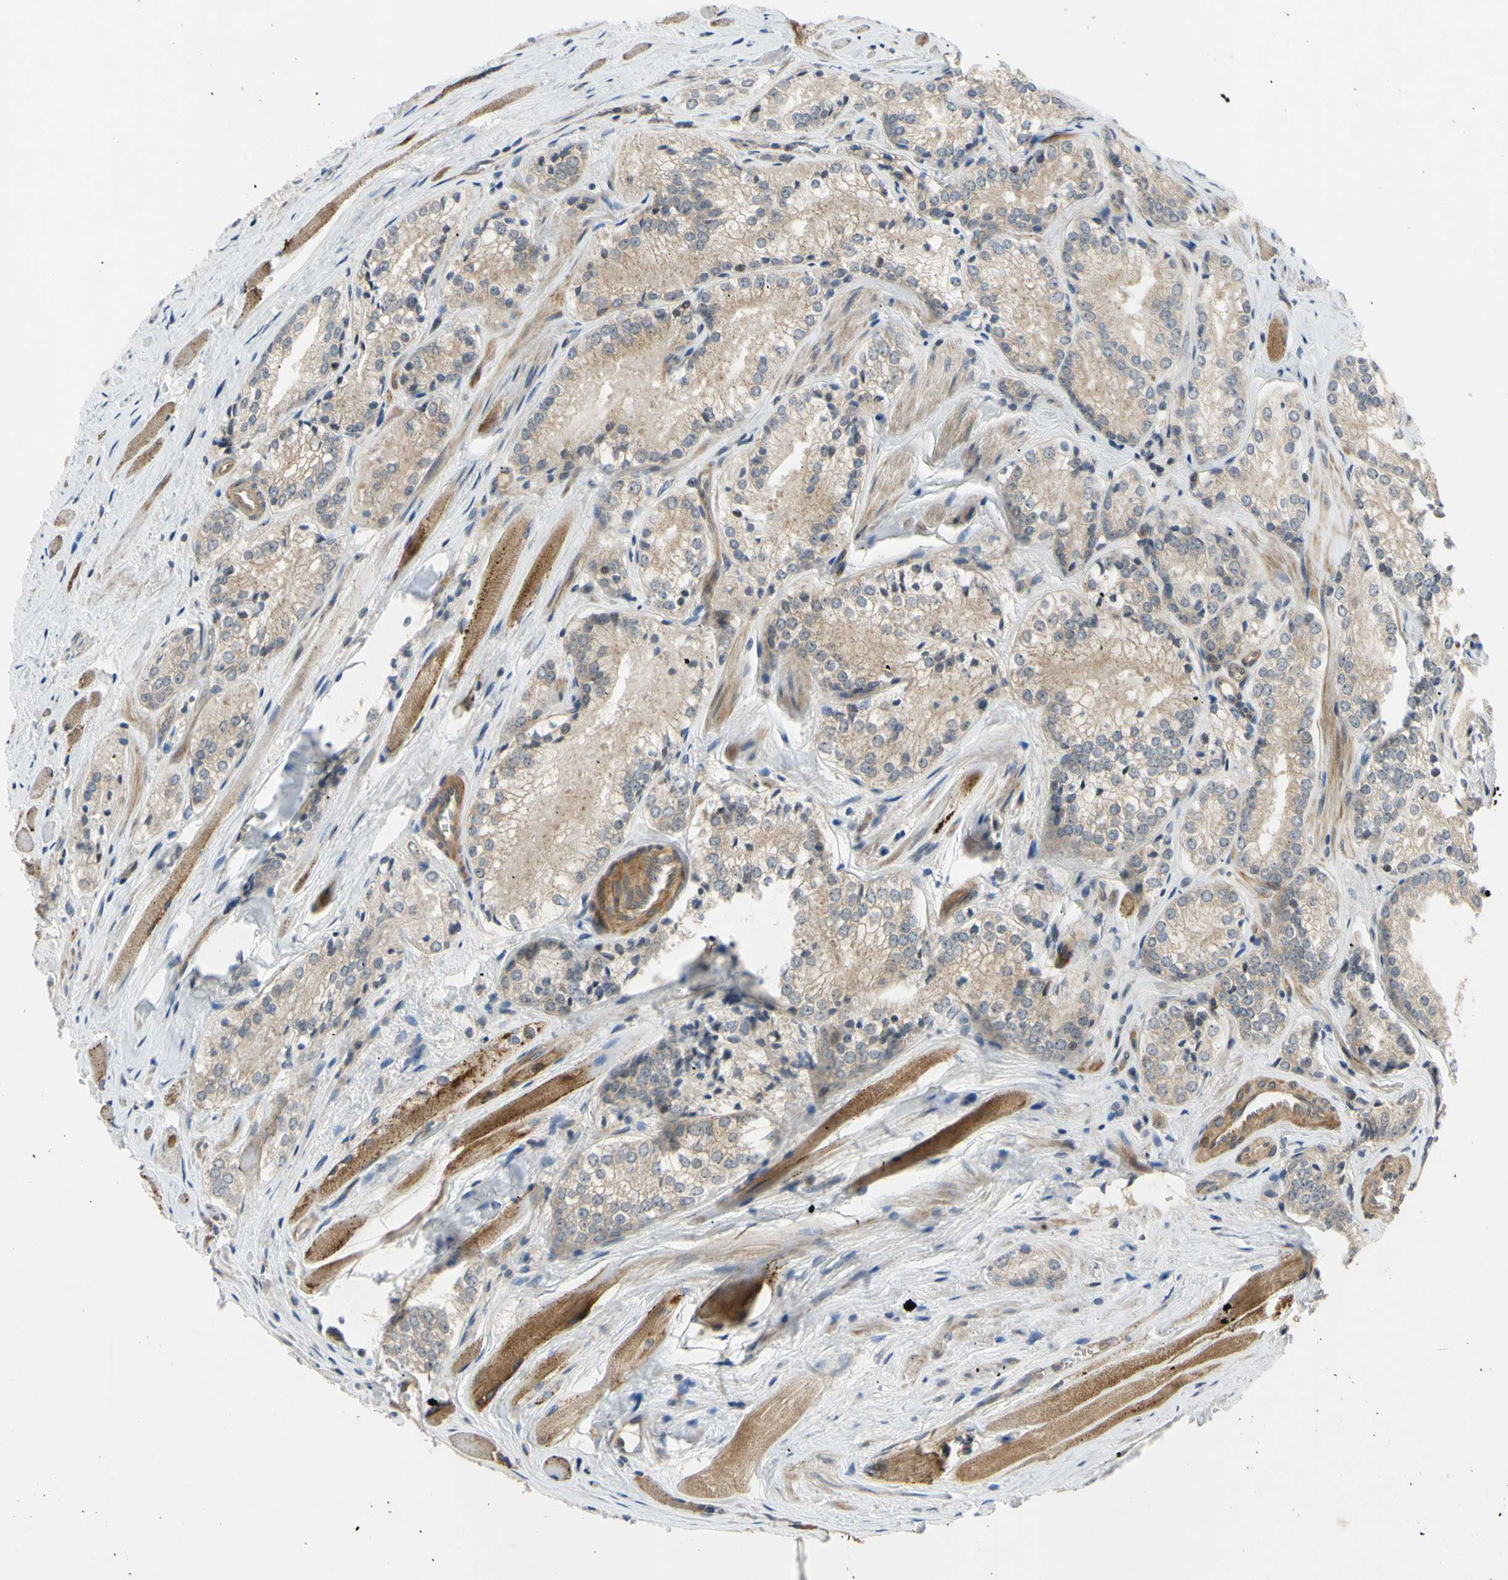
{"staining": {"intensity": "moderate", "quantity": ">75%", "location": "cytoplasmic/membranous"}, "tissue": "prostate cancer", "cell_type": "Tumor cells", "image_type": "cancer", "snomed": [{"axis": "morphology", "description": "Adenocarcinoma, Low grade"}, {"axis": "topography", "description": "Prostate"}], "caption": "Protein expression analysis of human prostate cancer reveals moderate cytoplasmic/membranous positivity in approximately >75% of tumor cells. The protein is stained brown, and the nuclei are stained in blue (DAB IHC with brightfield microscopy, high magnification).", "gene": "COMMD9", "patient": {"sex": "male", "age": 60}}